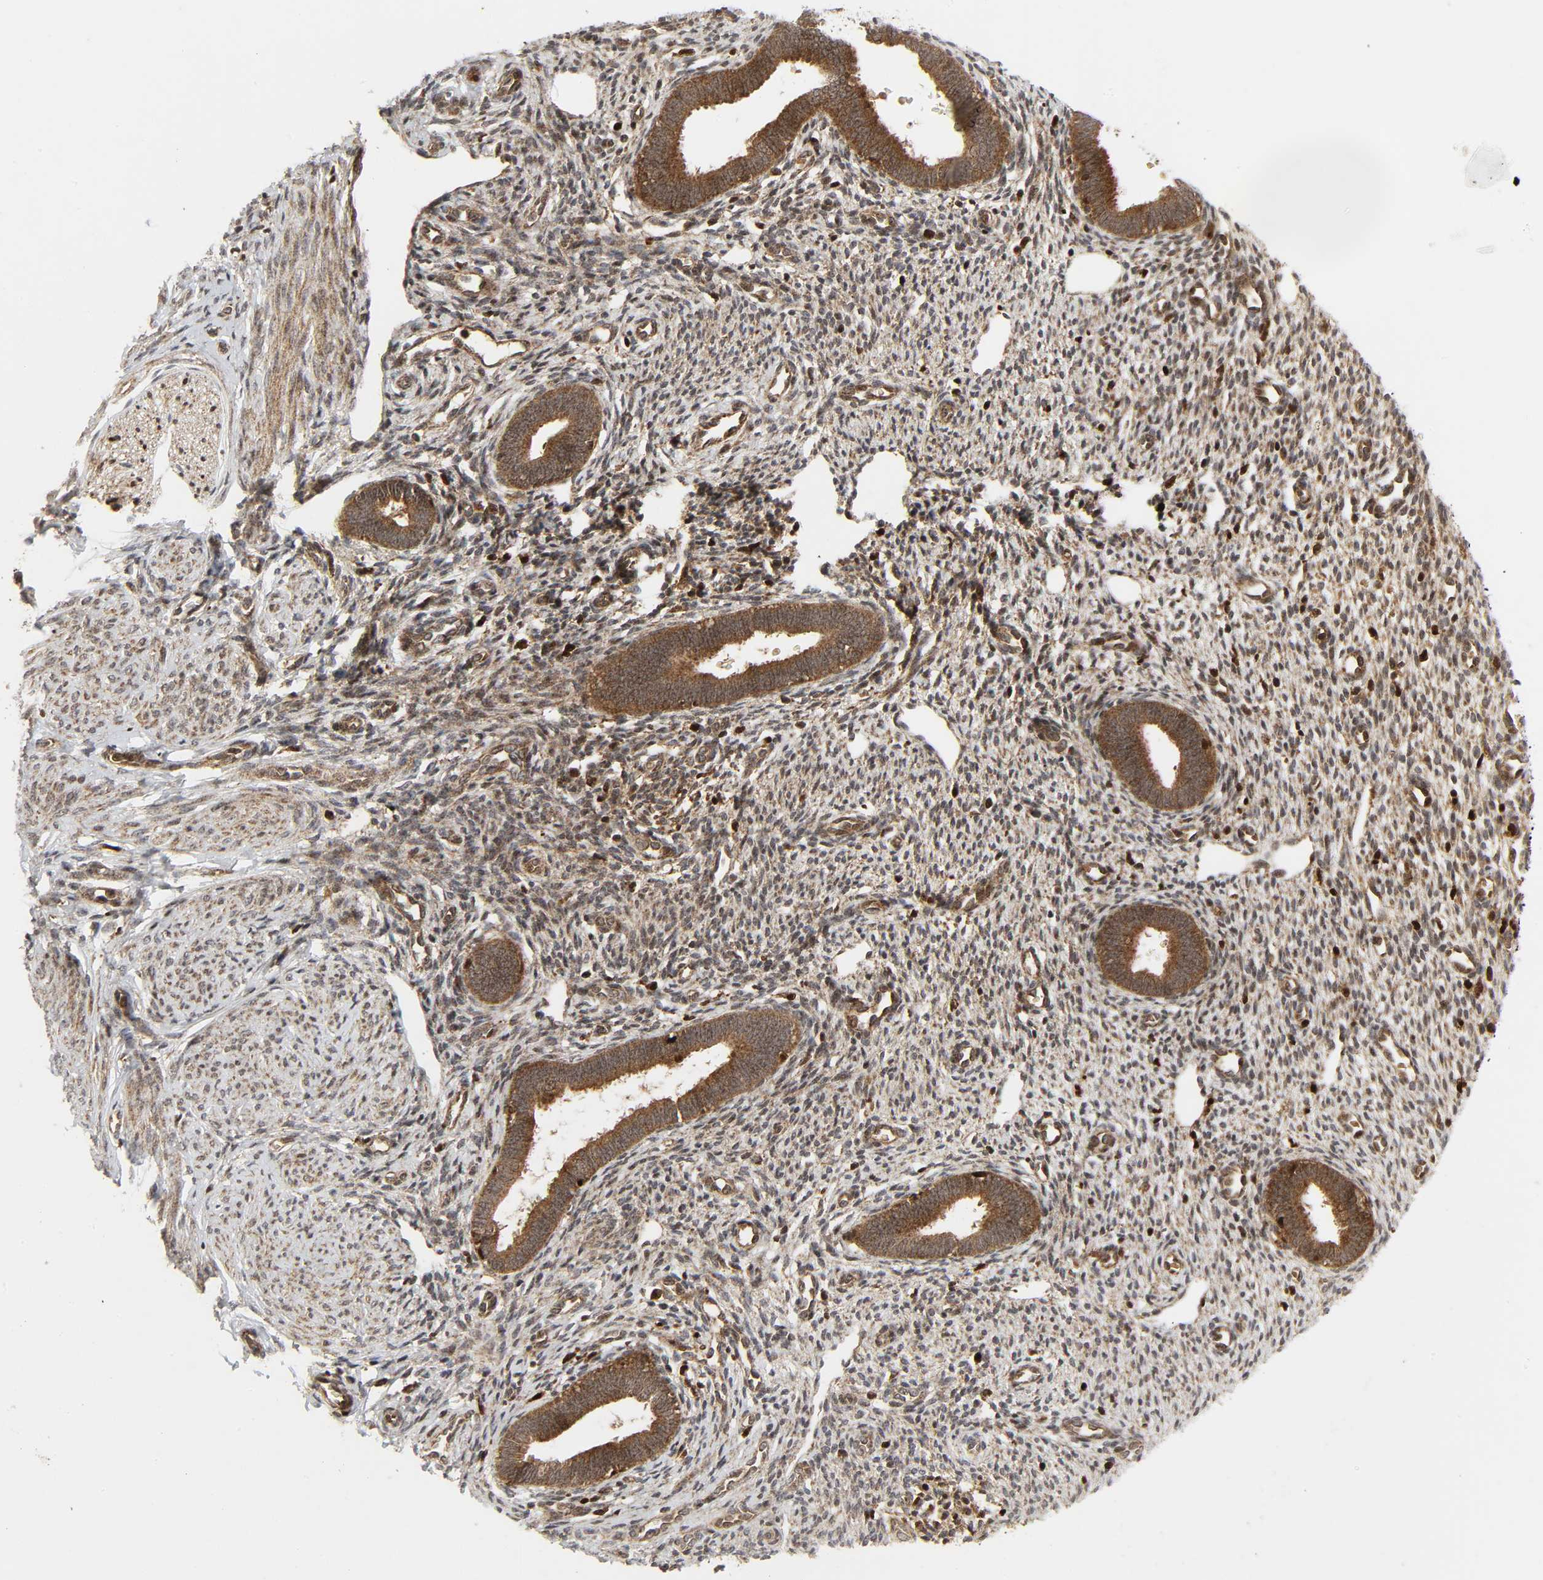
{"staining": {"intensity": "moderate", "quantity": ">75%", "location": "cytoplasmic/membranous"}, "tissue": "endometrium", "cell_type": "Cells in endometrial stroma", "image_type": "normal", "snomed": [{"axis": "morphology", "description": "Normal tissue, NOS"}, {"axis": "topography", "description": "Endometrium"}], "caption": "Protein analysis of unremarkable endometrium demonstrates moderate cytoplasmic/membranous positivity in about >75% of cells in endometrial stroma.", "gene": "CHUK", "patient": {"sex": "female", "age": 27}}